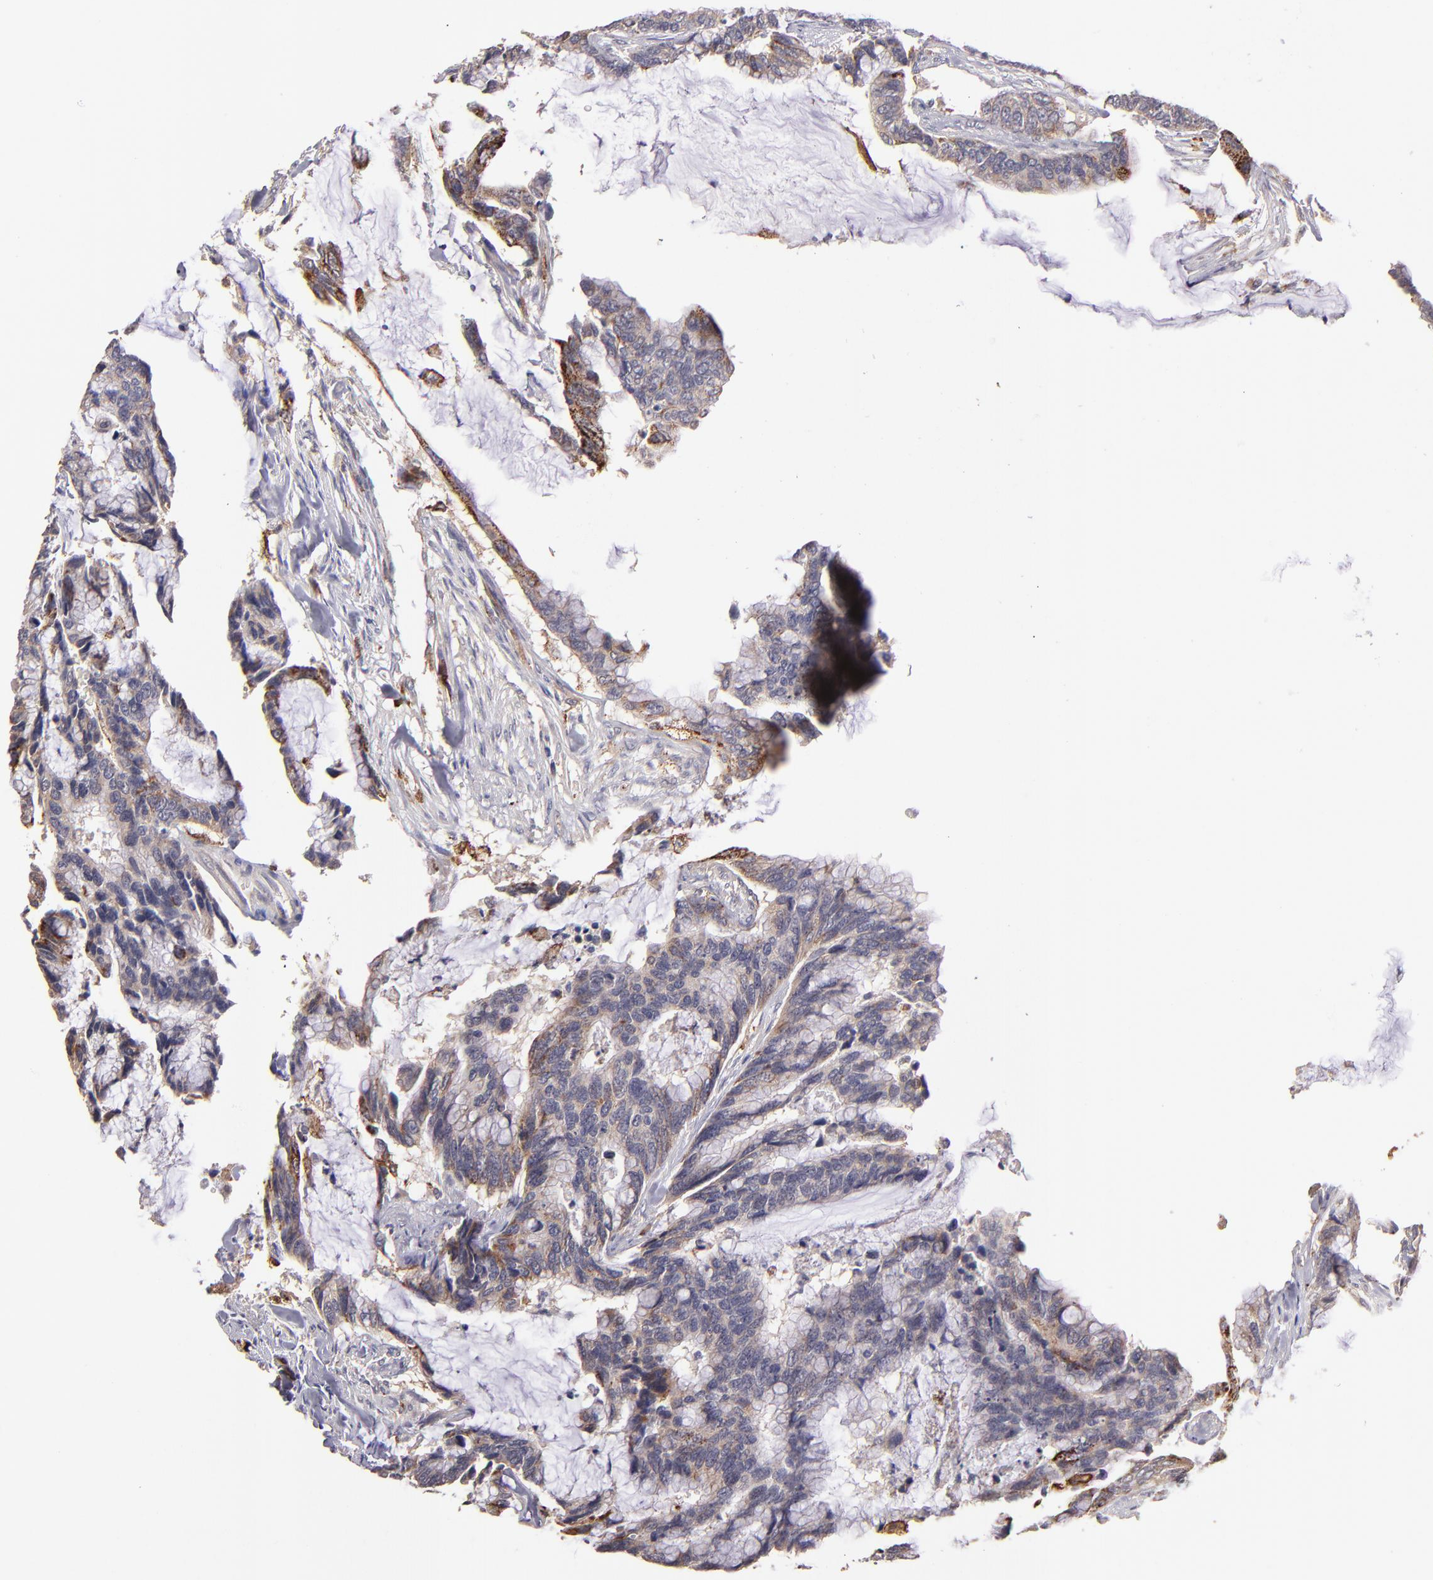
{"staining": {"intensity": "moderate", "quantity": "25%-75%", "location": "cytoplasmic/membranous"}, "tissue": "colorectal cancer", "cell_type": "Tumor cells", "image_type": "cancer", "snomed": [{"axis": "morphology", "description": "Adenocarcinoma, NOS"}, {"axis": "topography", "description": "Rectum"}], "caption": "Immunohistochemical staining of colorectal cancer (adenocarcinoma) demonstrates medium levels of moderate cytoplasmic/membranous positivity in approximately 25%-75% of tumor cells. (Brightfield microscopy of DAB IHC at high magnification).", "gene": "GLDC", "patient": {"sex": "female", "age": 59}}